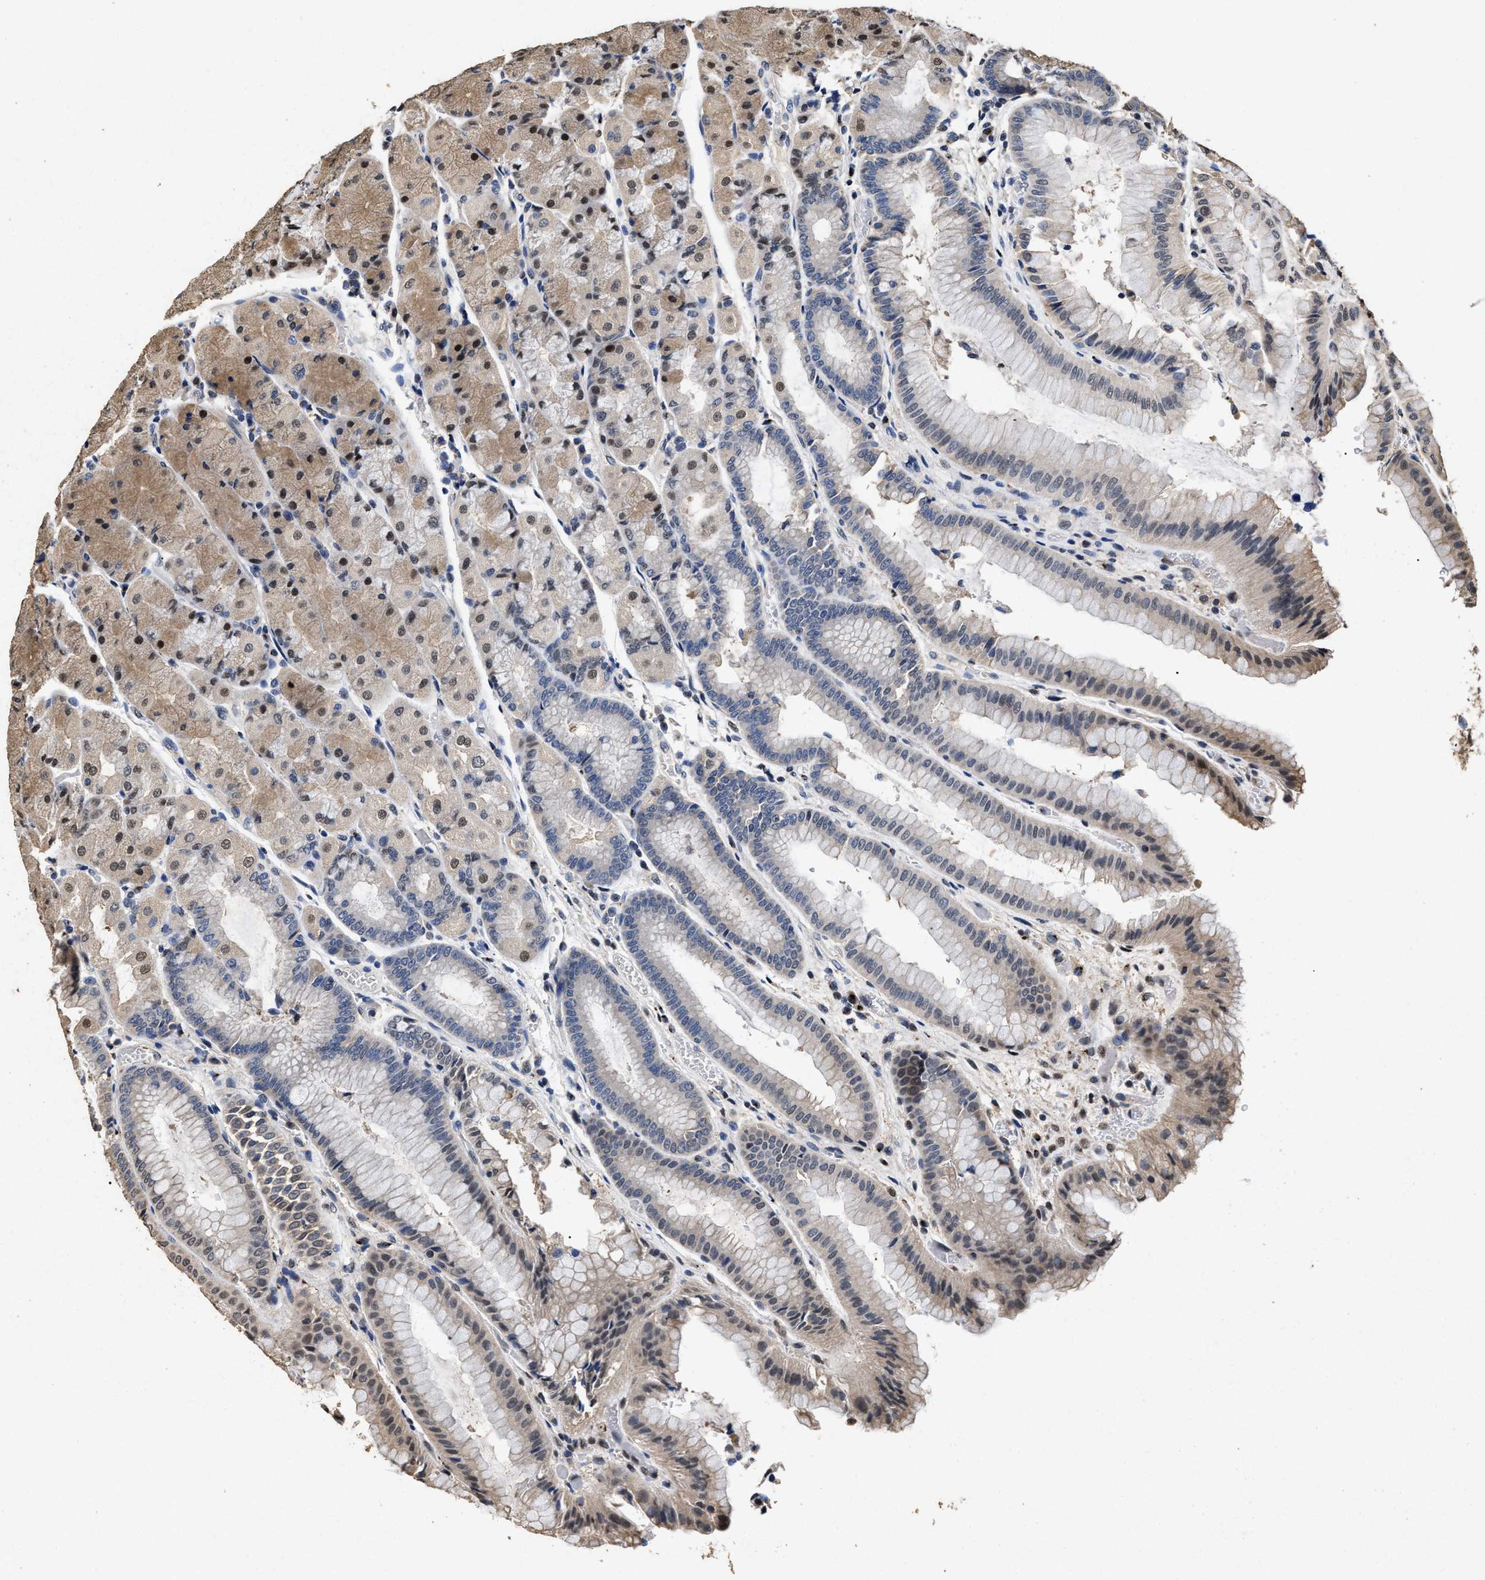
{"staining": {"intensity": "moderate", "quantity": "25%-75%", "location": "cytoplasmic/membranous,nuclear"}, "tissue": "stomach", "cell_type": "Glandular cells", "image_type": "normal", "snomed": [{"axis": "morphology", "description": "Normal tissue, NOS"}, {"axis": "morphology", "description": "Carcinoid, malignant, NOS"}, {"axis": "topography", "description": "Stomach, upper"}], "caption": "Stomach stained with a brown dye shows moderate cytoplasmic/membranous,nuclear positive expression in approximately 25%-75% of glandular cells.", "gene": "TPST2", "patient": {"sex": "male", "age": 39}}